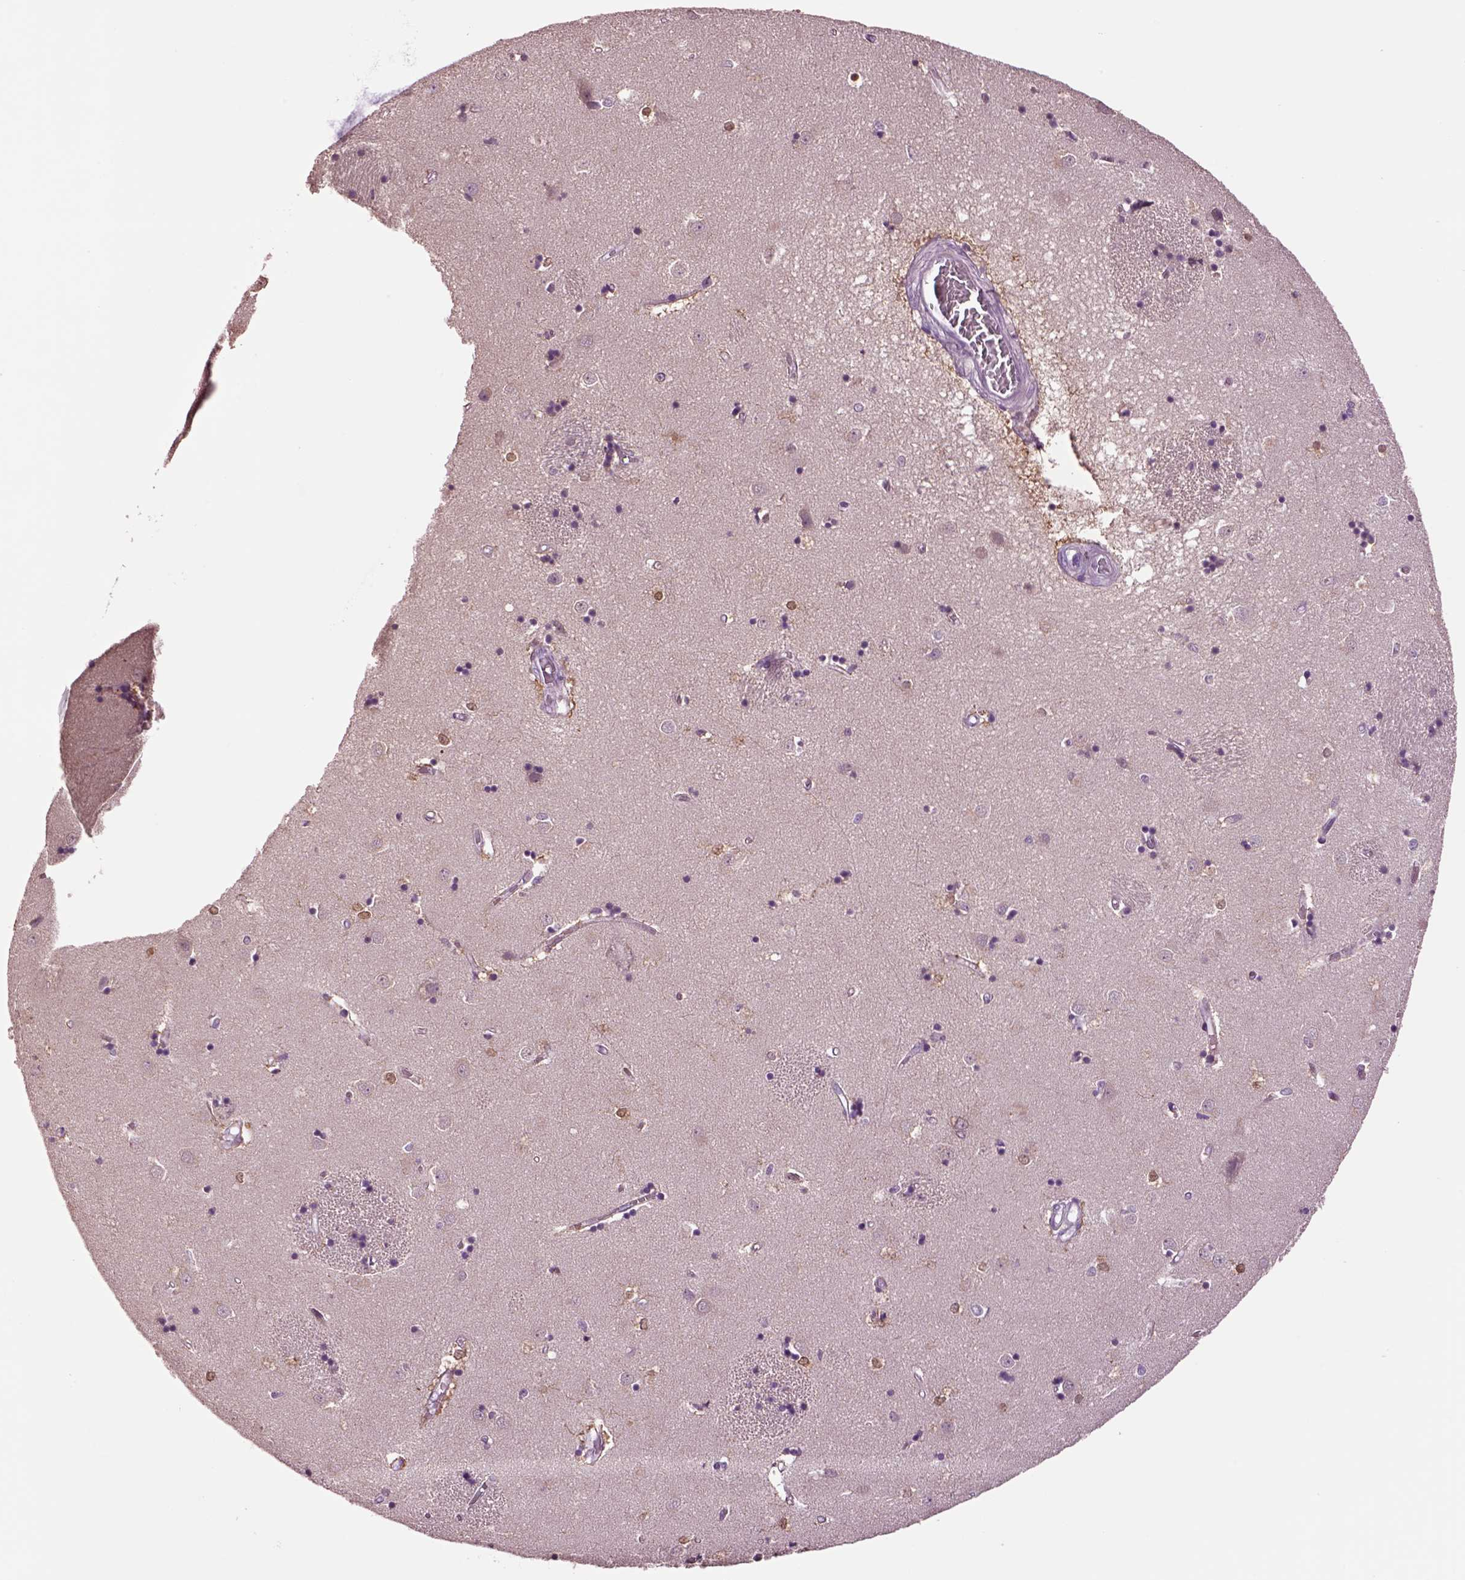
{"staining": {"intensity": "negative", "quantity": "none", "location": "none"}, "tissue": "caudate", "cell_type": "Glial cells", "image_type": "normal", "snomed": [{"axis": "morphology", "description": "Normal tissue, NOS"}, {"axis": "topography", "description": "Lateral ventricle wall"}], "caption": "High power microscopy histopathology image of an immunohistochemistry photomicrograph of normal caudate, revealing no significant staining in glial cells.", "gene": "CLPSL1", "patient": {"sex": "male", "age": 54}}